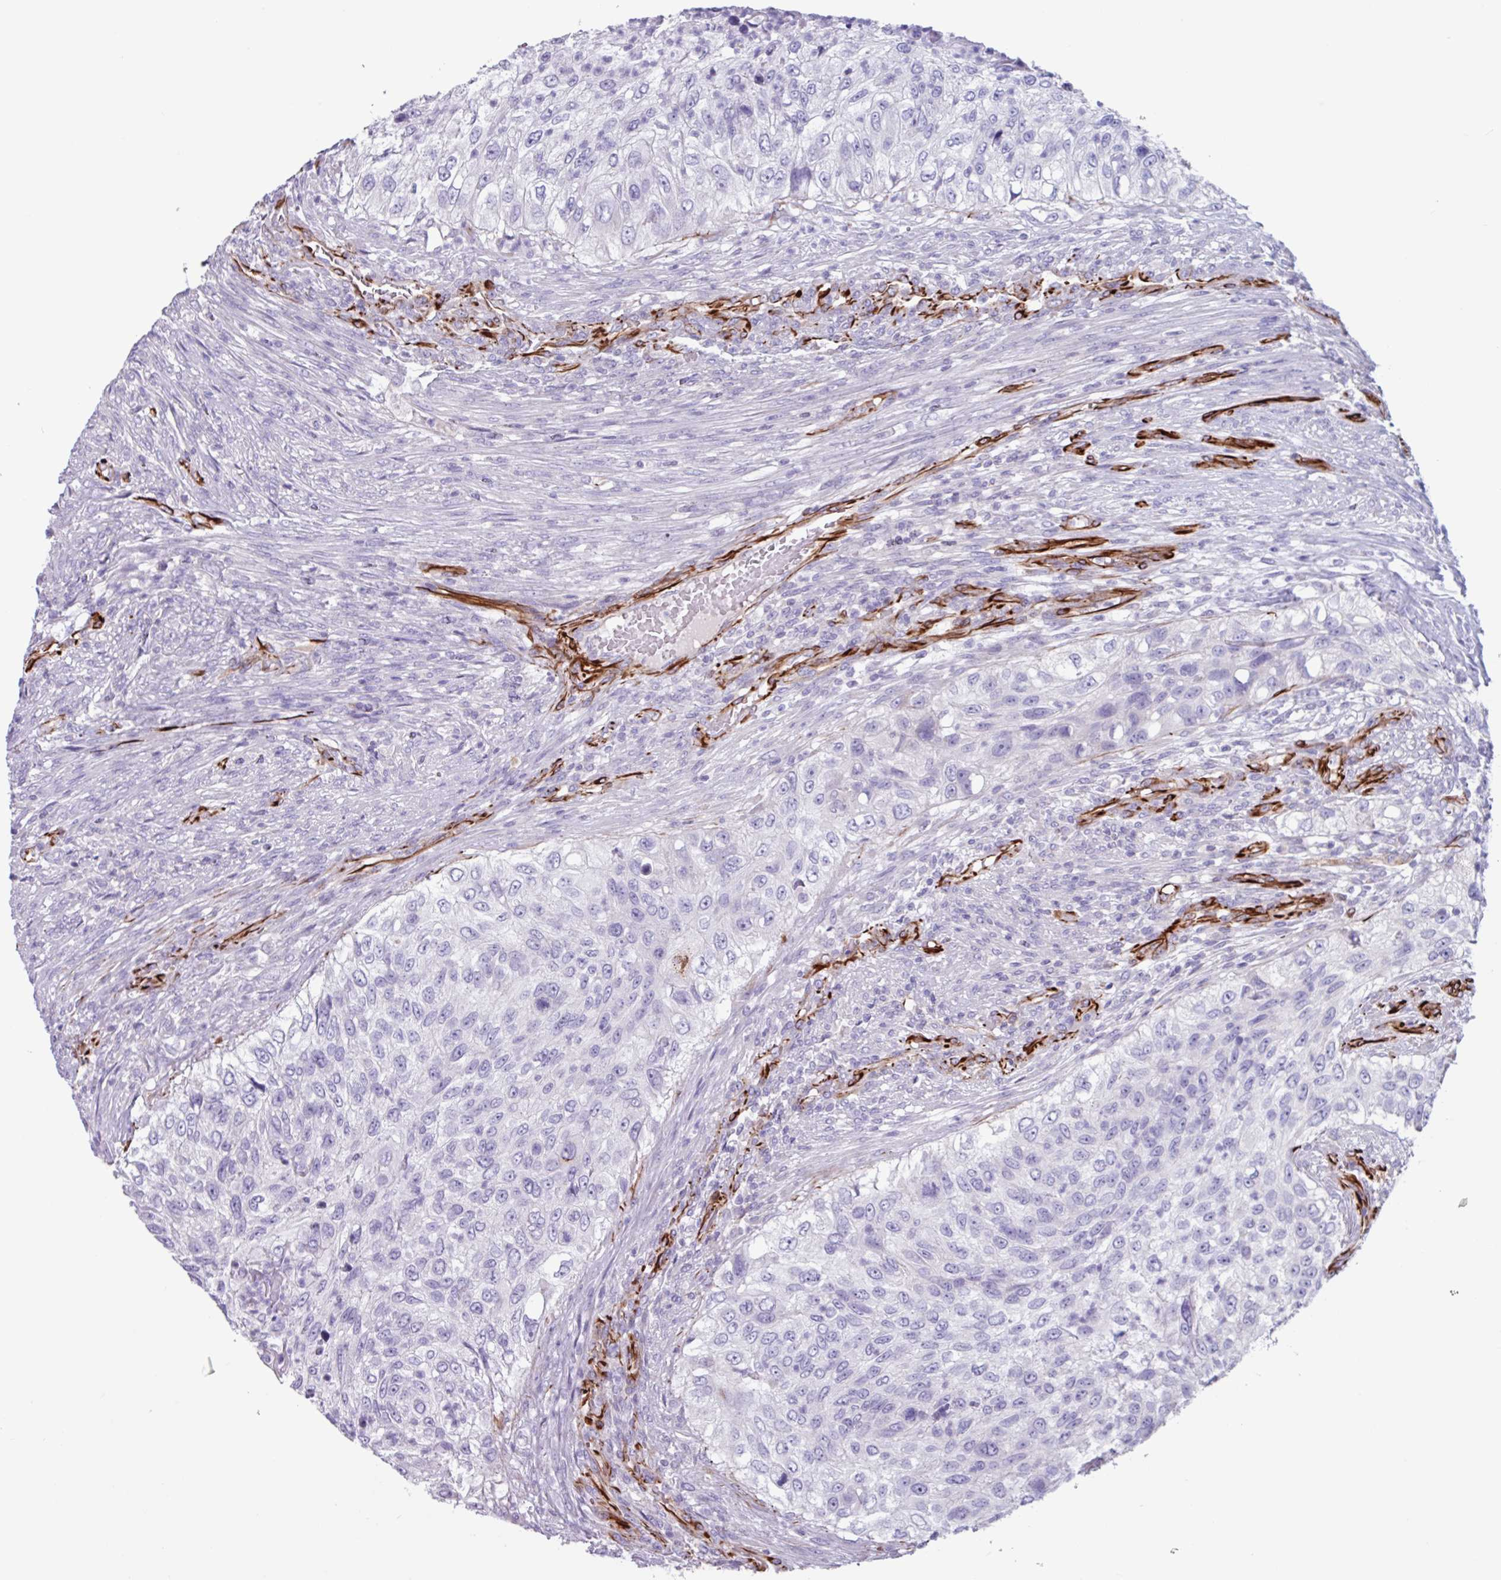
{"staining": {"intensity": "negative", "quantity": "none", "location": "none"}, "tissue": "urothelial cancer", "cell_type": "Tumor cells", "image_type": "cancer", "snomed": [{"axis": "morphology", "description": "Urothelial carcinoma, High grade"}, {"axis": "topography", "description": "Urinary bladder"}], "caption": "IHC of urothelial carcinoma (high-grade) exhibits no staining in tumor cells.", "gene": "BTD", "patient": {"sex": "female", "age": 60}}